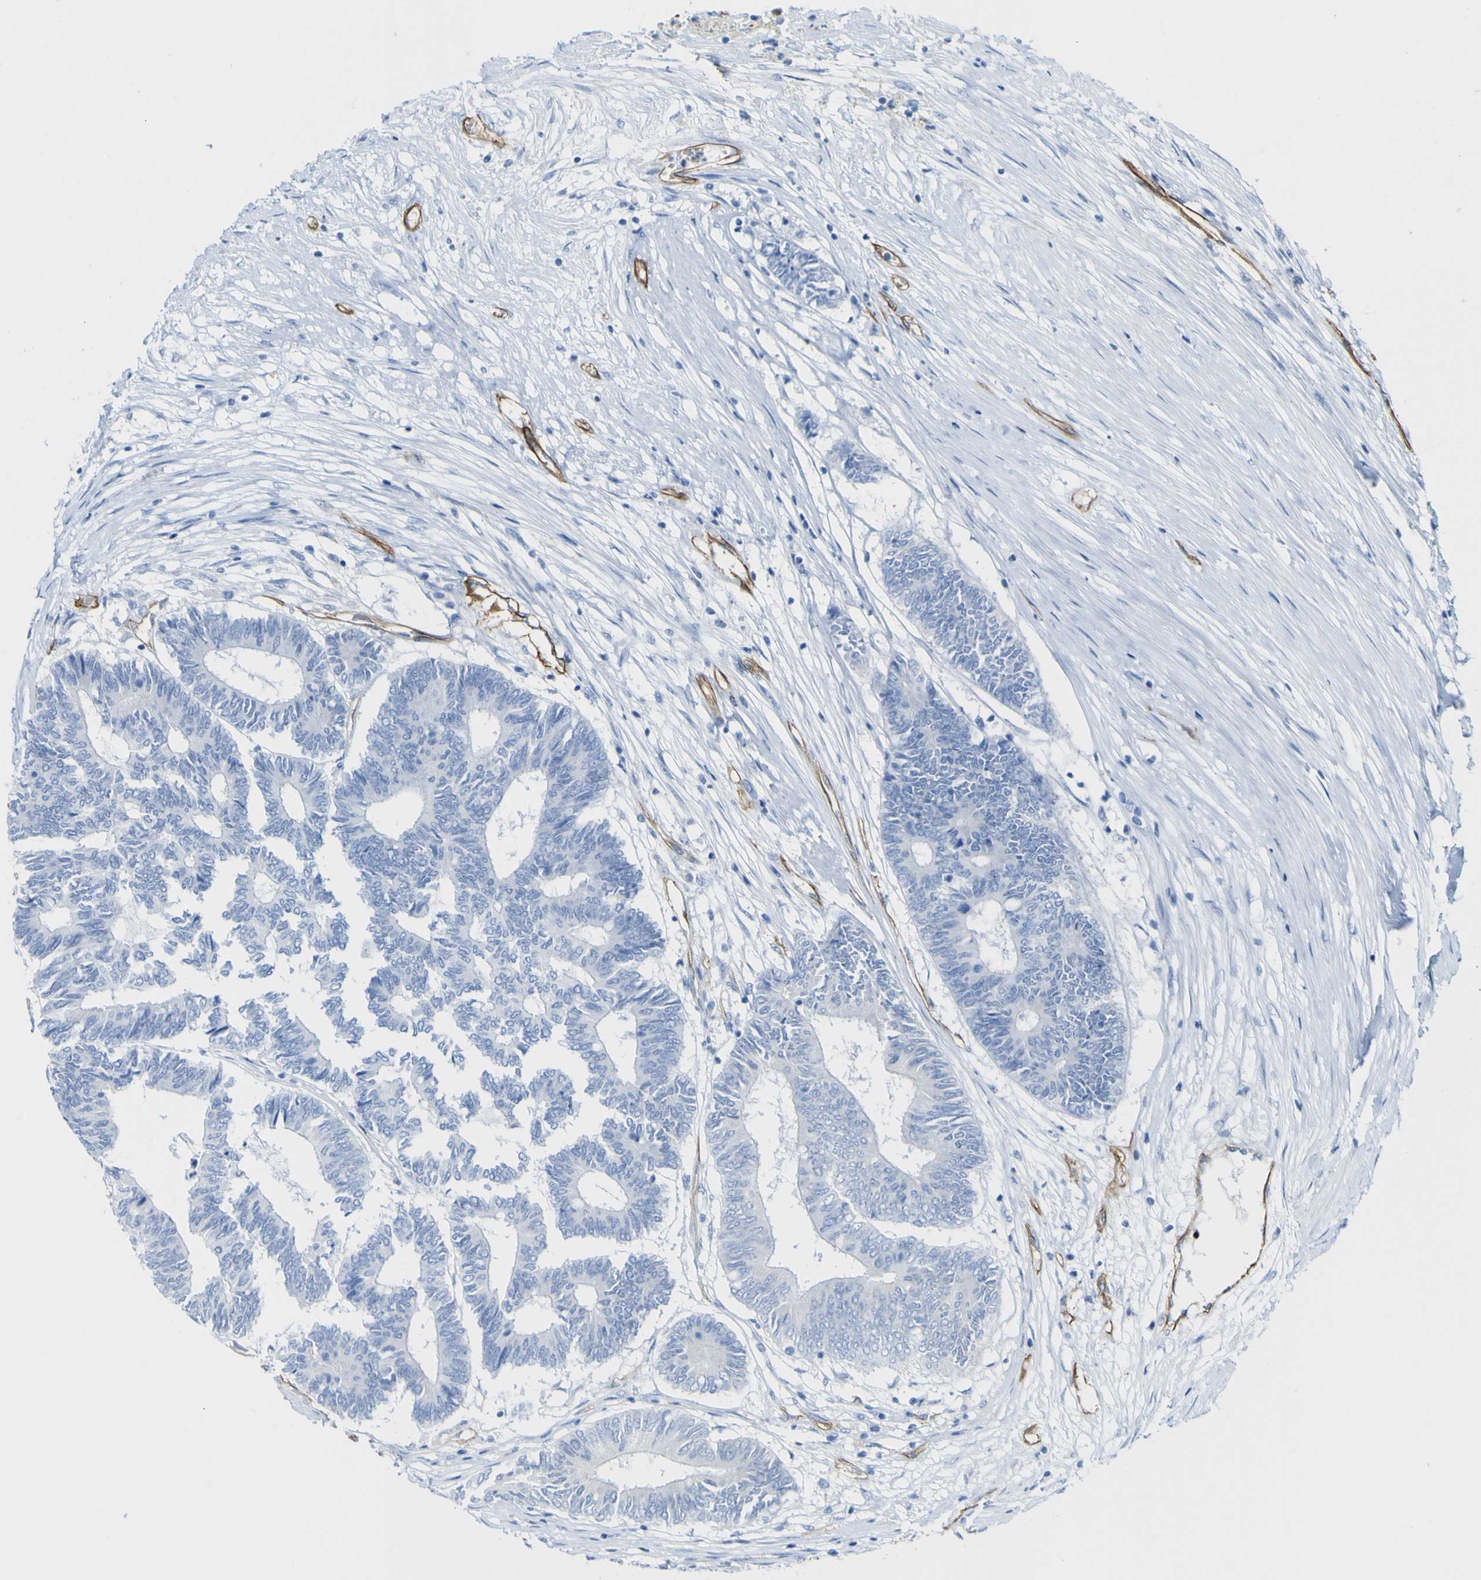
{"staining": {"intensity": "negative", "quantity": "none", "location": "none"}, "tissue": "colorectal cancer", "cell_type": "Tumor cells", "image_type": "cancer", "snomed": [{"axis": "morphology", "description": "Adenocarcinoma, NOS"}, {"axis": "topography", "description": "Rectum"}], "caption": "This is an immunohistochemistry histopathology image of adenocarcinoma (colorectal). There is no positivity in tumor cells.", "gene": "CD93", "patient": {"sex": "male", "age": 63}}